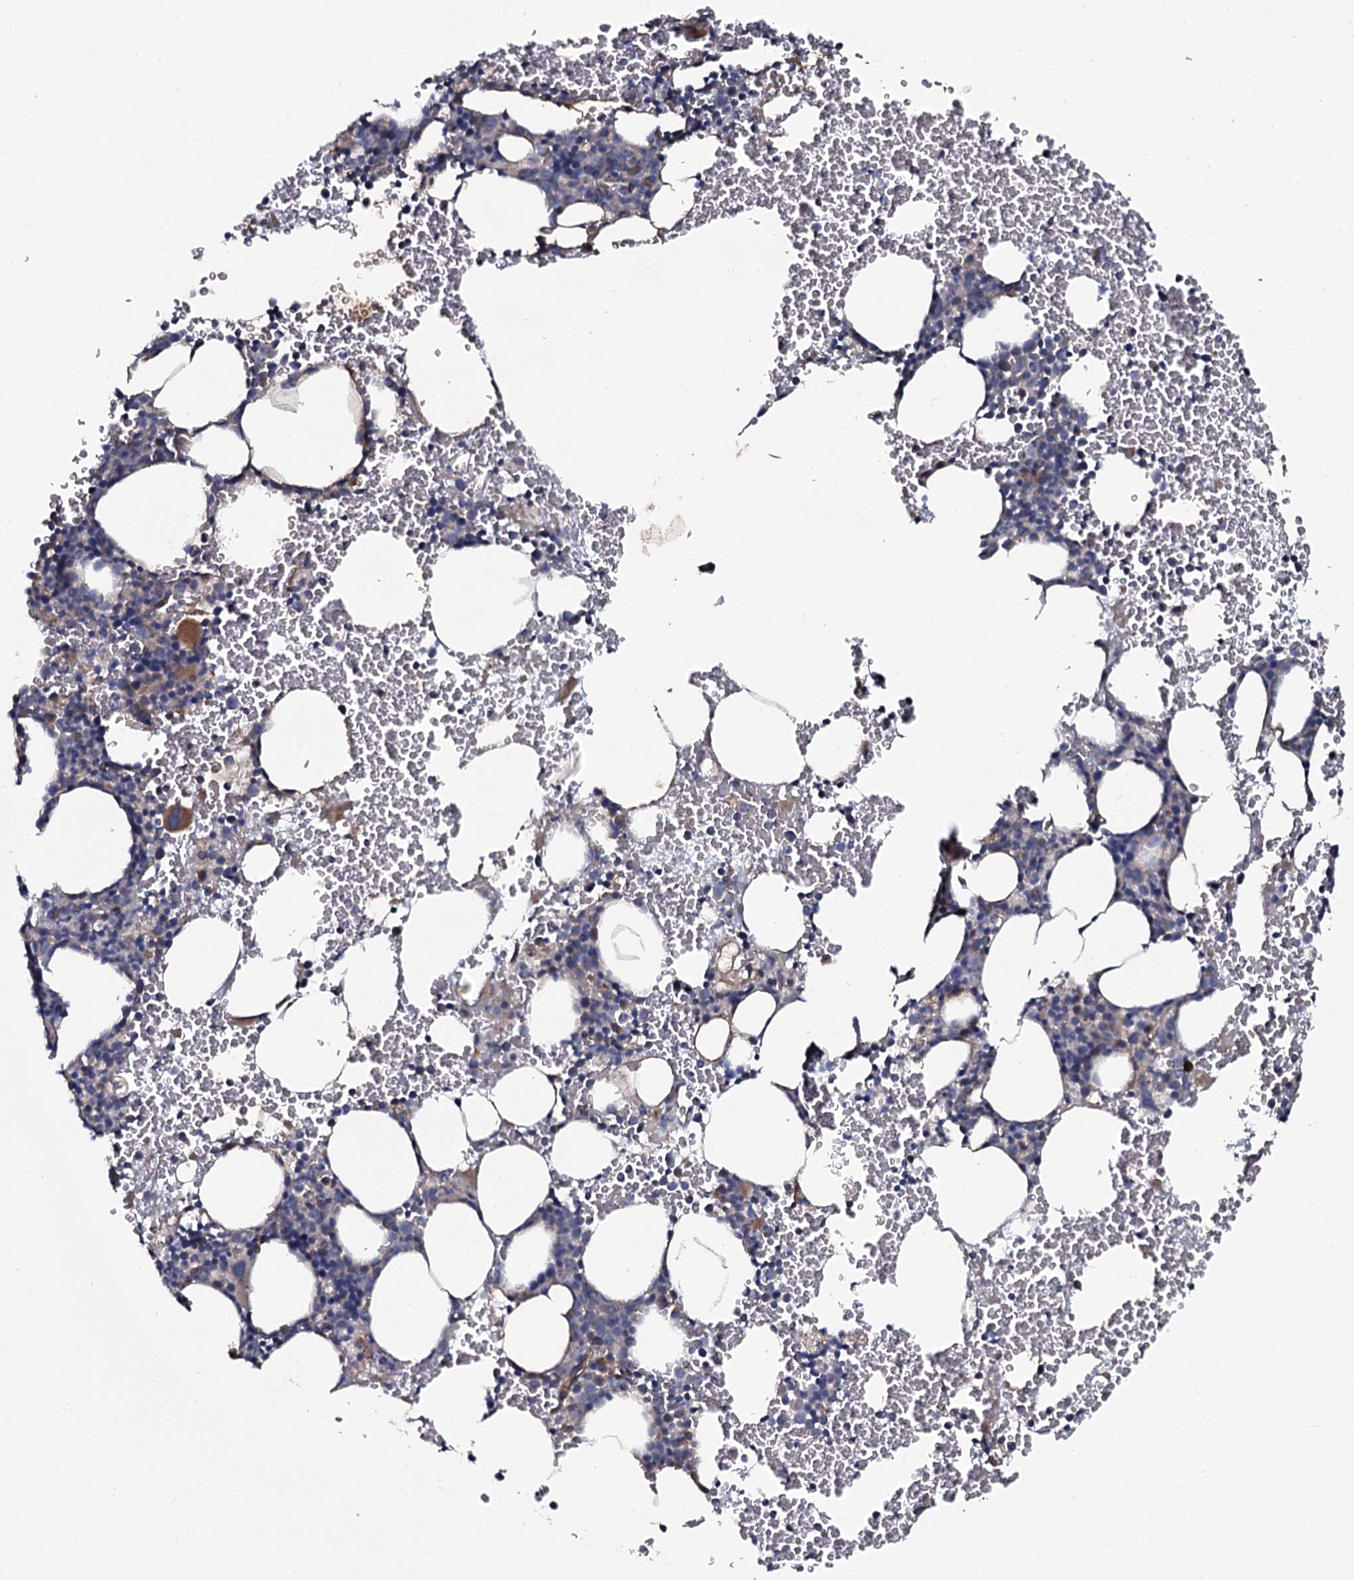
{"staining": {"intensity": "moderate", "quantity": "<25%", "location": "cytoplasmic/membranous"}, "tissue": "bone marrow", "cell_type": "Hematopoietic cells", "image_type": "normal", "snomed": [{"axis": "morphology", "description": "Normal tissue, NOS"}, {"axis": "morphology", "description": "Inflammation, NOS"}, {"axis": "topography", "description": "Bone marrow"}], "caption": "Approximately <25% of hematopoietic cells in benign bone marrow display moderate cytoplasmic/membranous protein positivity as visualized by brown immunohistochemical staining.", "gene": "KCTD4", "patient": {"sex": "female", "age": 78}}